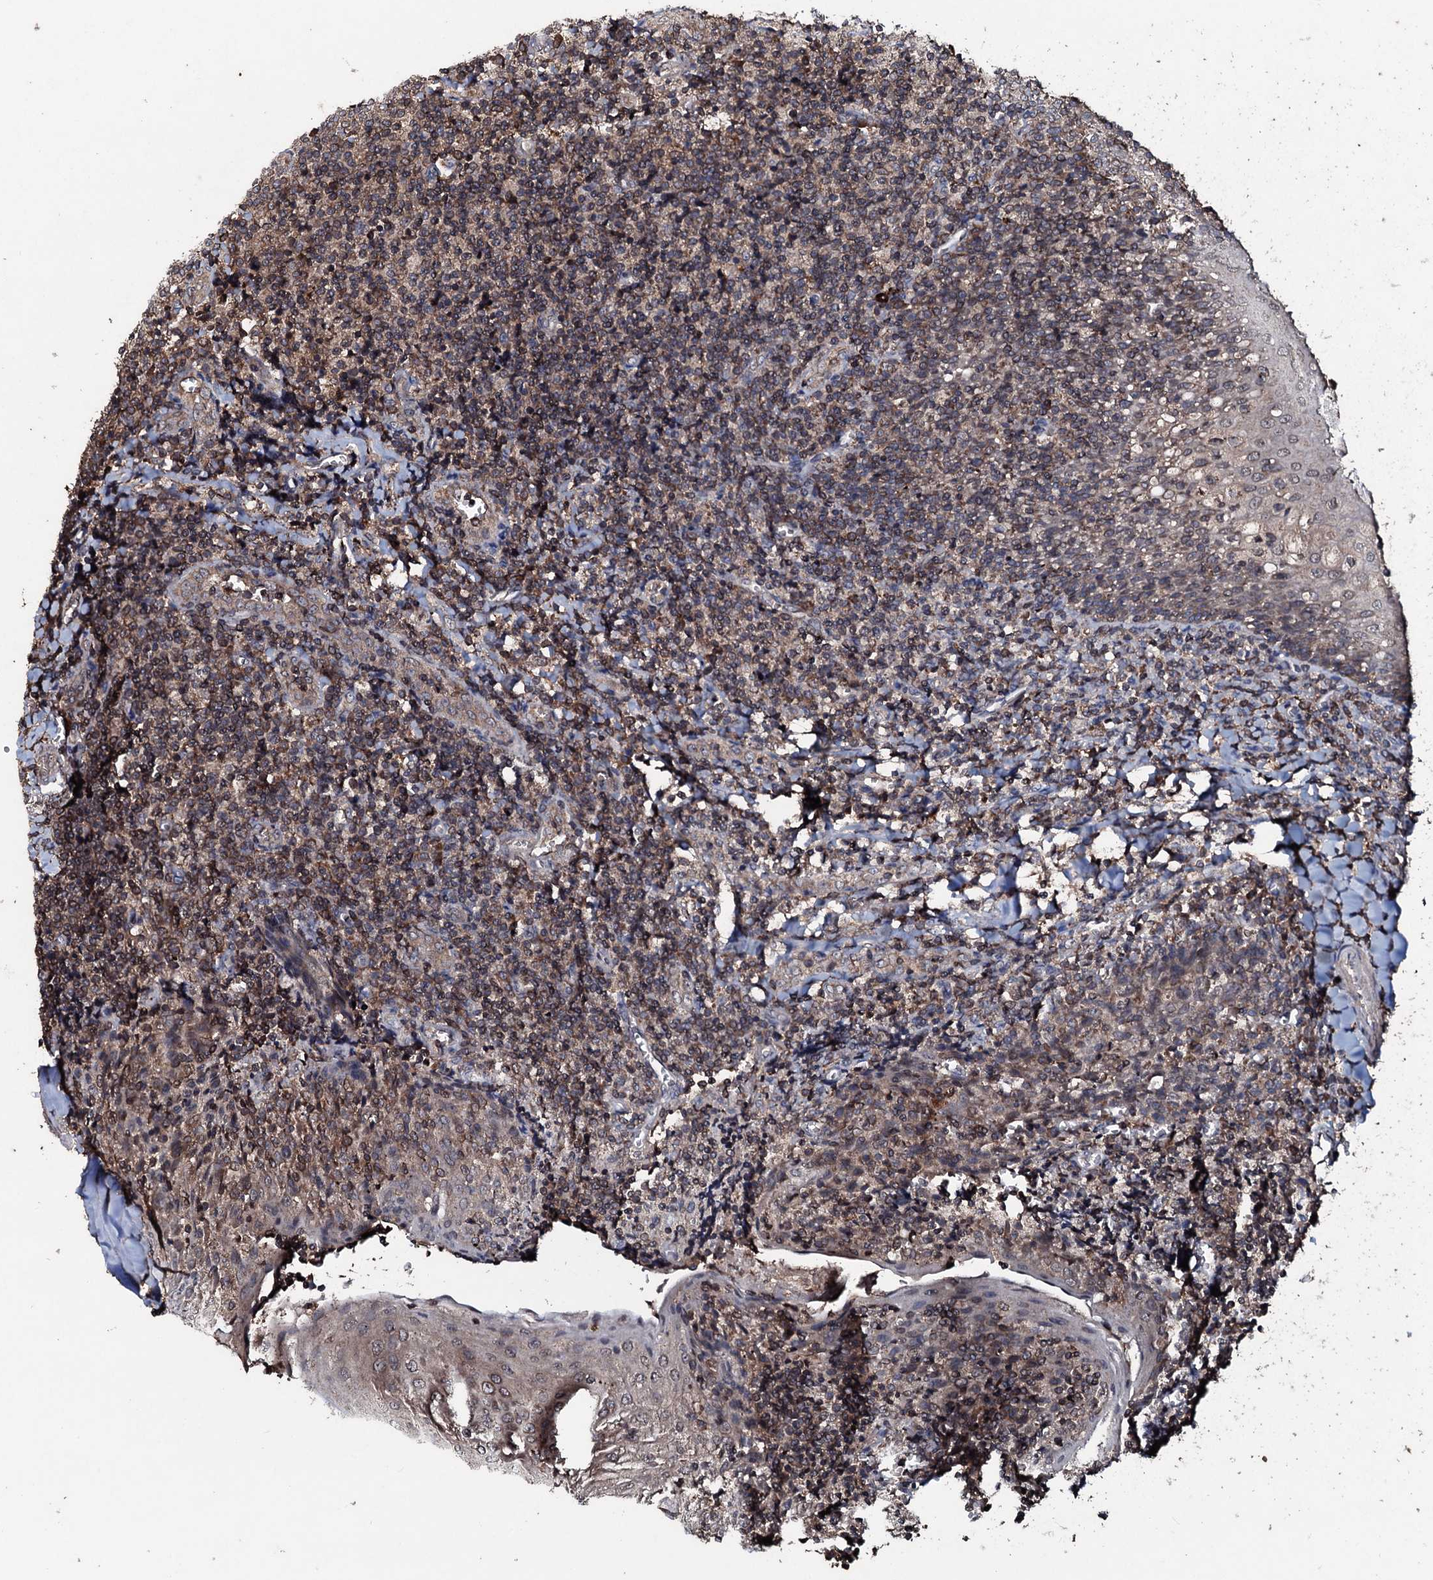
{"staining": {"intensity": "moderate", "quantity": ">75%", "location": "cytoplasmic/membranous"}, "tissue": "tonsil", "cell_type": "Germinal center cells", "image_type": "normal", "snomed": [{"axis": "morphology", "description": "Normal tissue, NOS"}, {"axis": "topography", "description": "Tonsil"}], "caption": "Brown immunohistochemical staining in benign tonsil demonstrates moderate cytoplasmic/membranous expression in approximately >75% of germinal center cells.", "gene": "SDHAF2", "patient": {"sex": "male", "age": 27}}